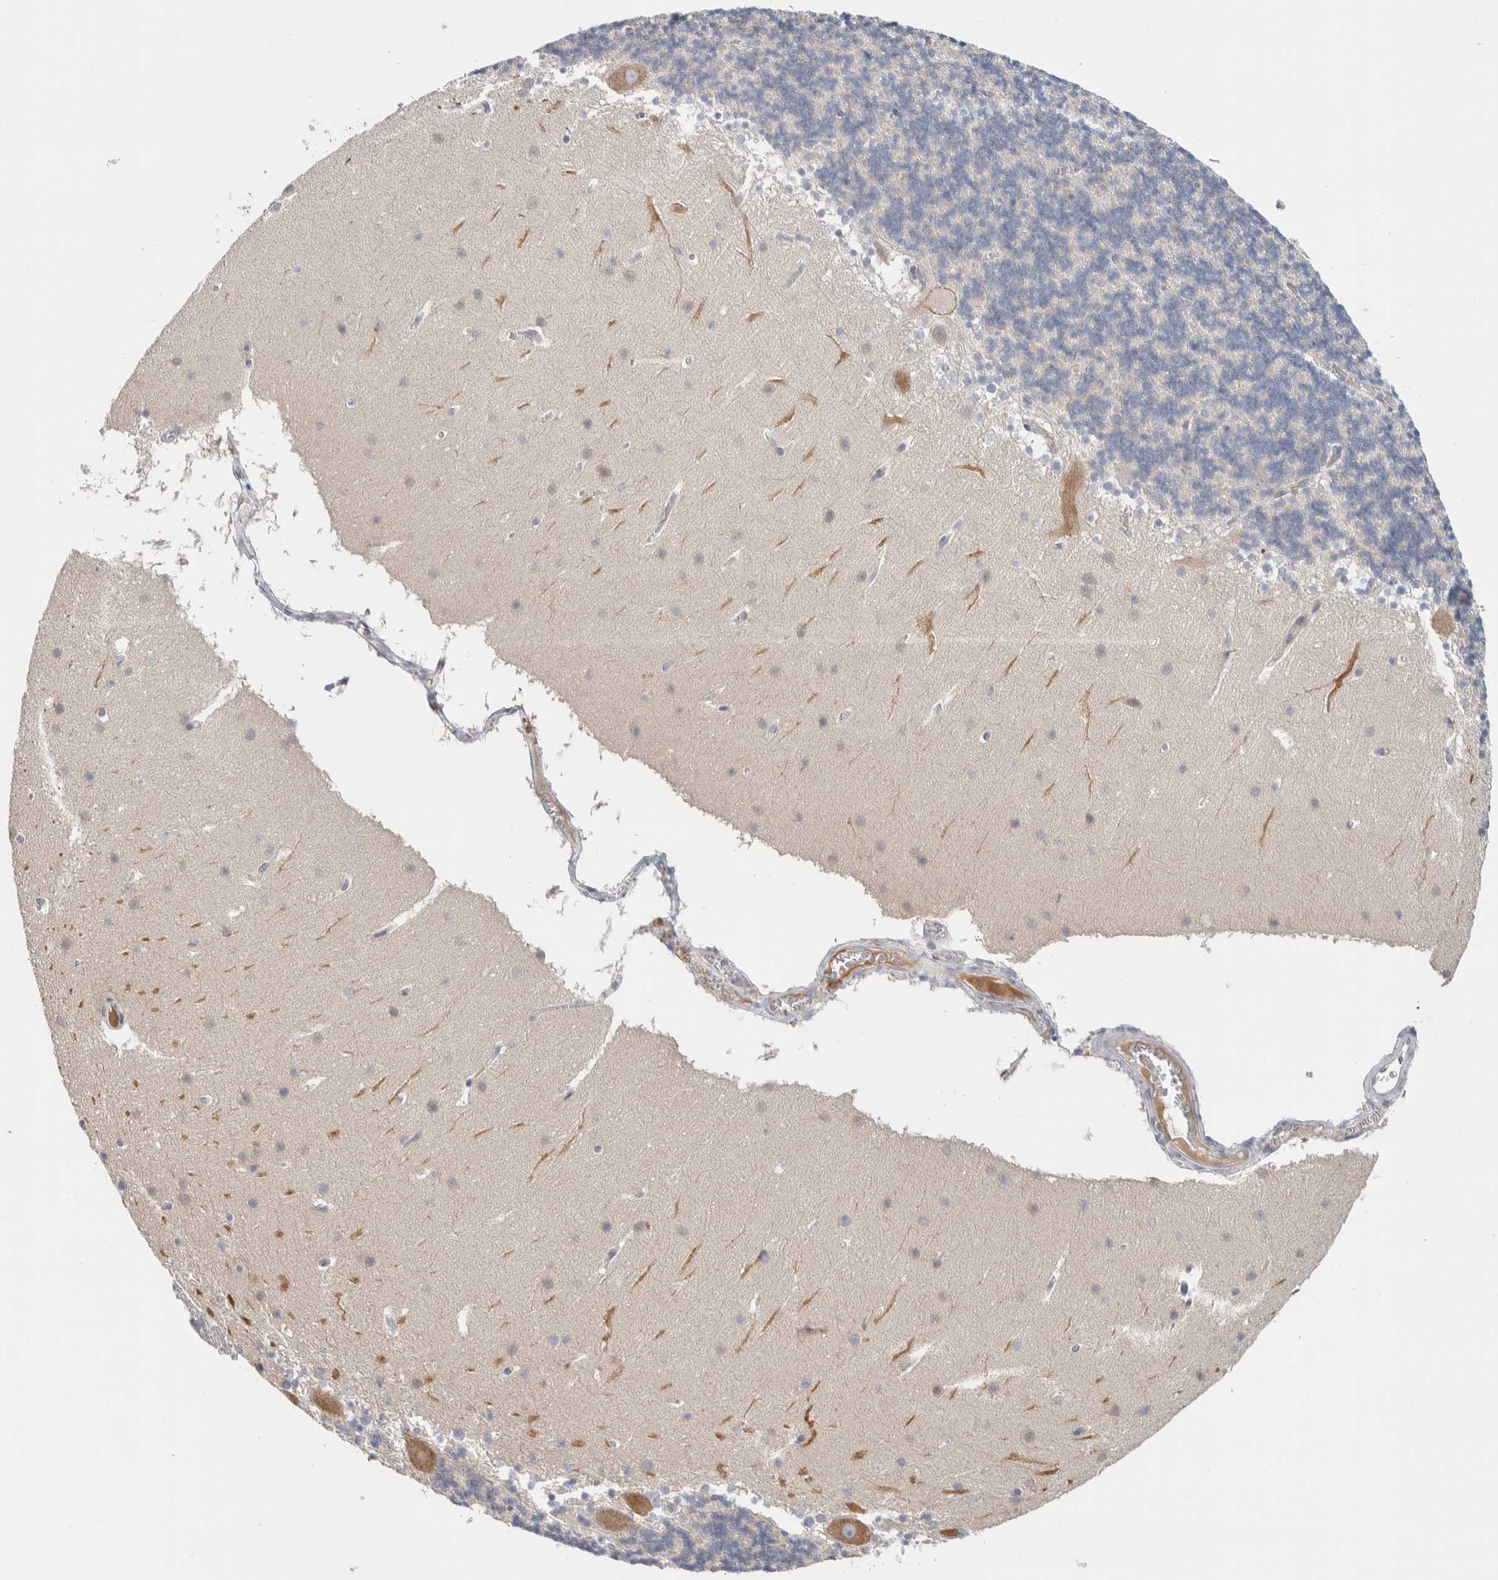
{"staining": {"intensity": "negative", "quantity": "none", "location": "none"}, "tissue": "cerebellum", "cell_type": "Cells in granular layer", "image_type": "normal", "snomed": [{"axis": "morphology", "description": "Normal tissue, NOS"}, {"axis": "topography", "description": "Cerebellum"}], "caption": "The micrograph reveals no significant positivity in cells in granular layer of cerebellum.", "gene": "RUSF1", "patient": {"sex": "male", "age": 45}}